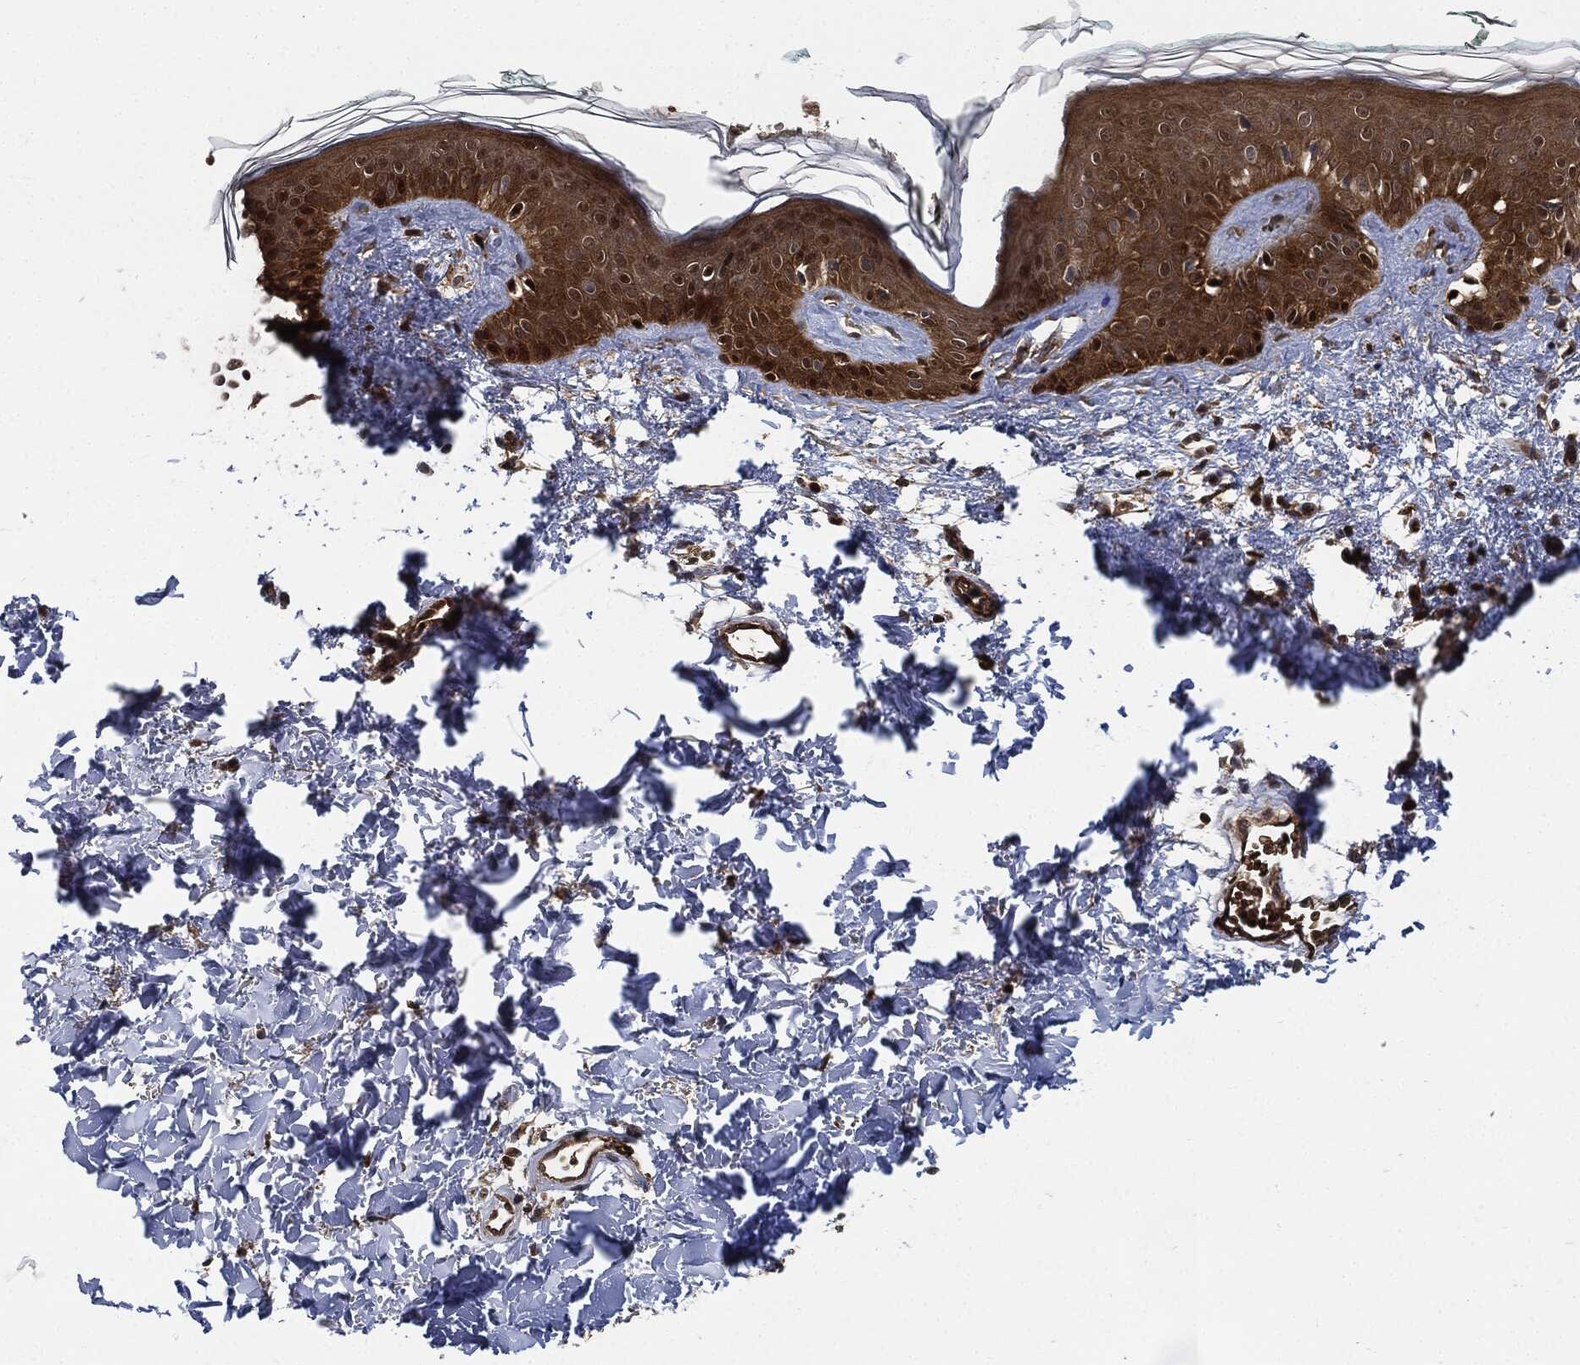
{"staining": {"intensity": "negative", "quantity": "none", "location": "none"}, "tissue": "skin", "cell_type": "Fibroblasts", "image_type": "normal", "snomed": [{"axis": "morphology", "description": "Normal tissue, NOS"}, {"axis": "morphology", "description": "Basal cell carcinoma"}, {"axis": "topography", "description": "Skin"}], "caption": "Immunohistochemical staining of unremarkable skin demonstrates no significant positivity in fibroblasts.", "gene": "PRDX2", "patient": {"sex": "male", "age": 33}}